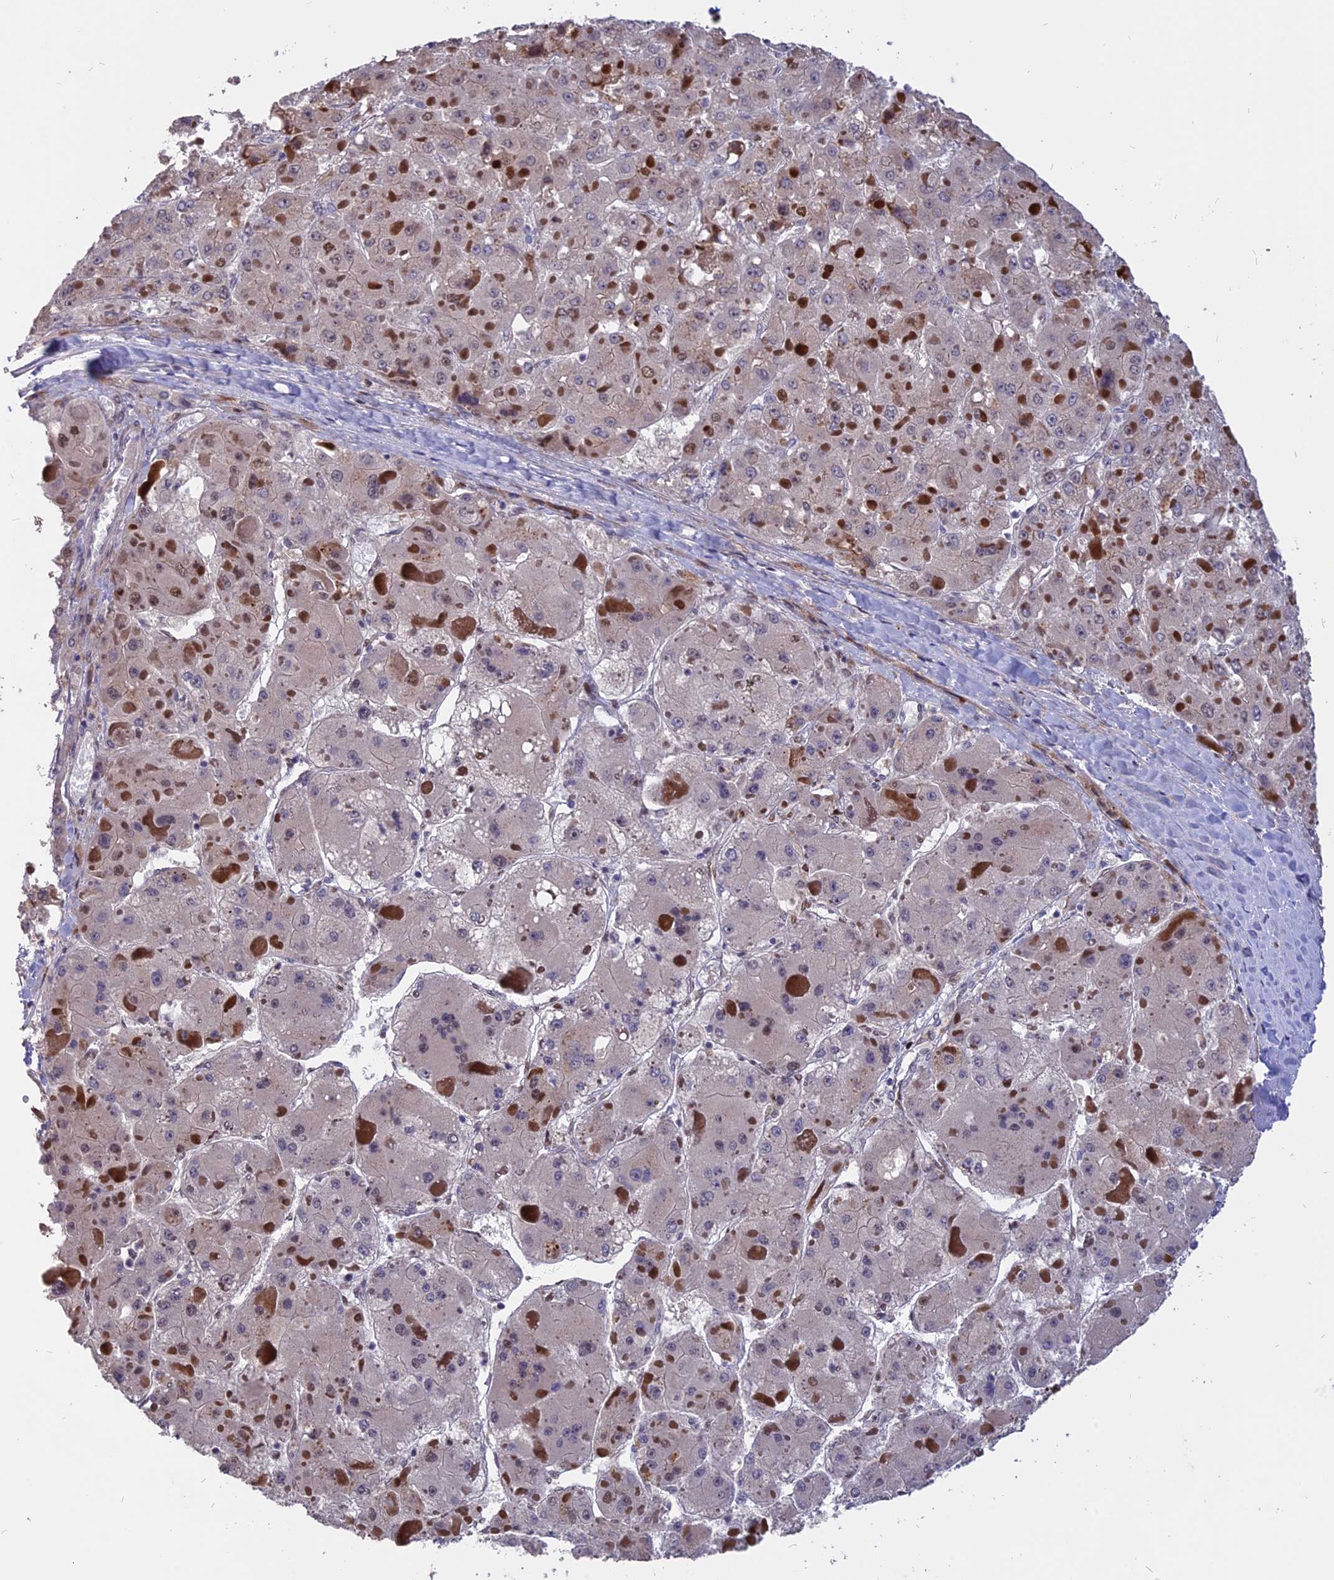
{"staining": {"intensity": "moderate", "quantity": "<25%", "location": "nuclear"}, "tissue": "liver cancer", "cell_type": "Tumor cells", "image_type": "cancer", "snomed": [{"axis": "morphology", "description": "Carcinoma, Hepatocellular, NOS"}, {"axis": "topography", "description": "Liver"}], "caption": "Brown immunohistochemical staining in human liver cancer (hepatocellular carcinoma) reveals moderate nuclear expression in approximately <25% of tumor cells.", "gene": "TMEM263", "patient": {"sex": "female", "age": 73}}